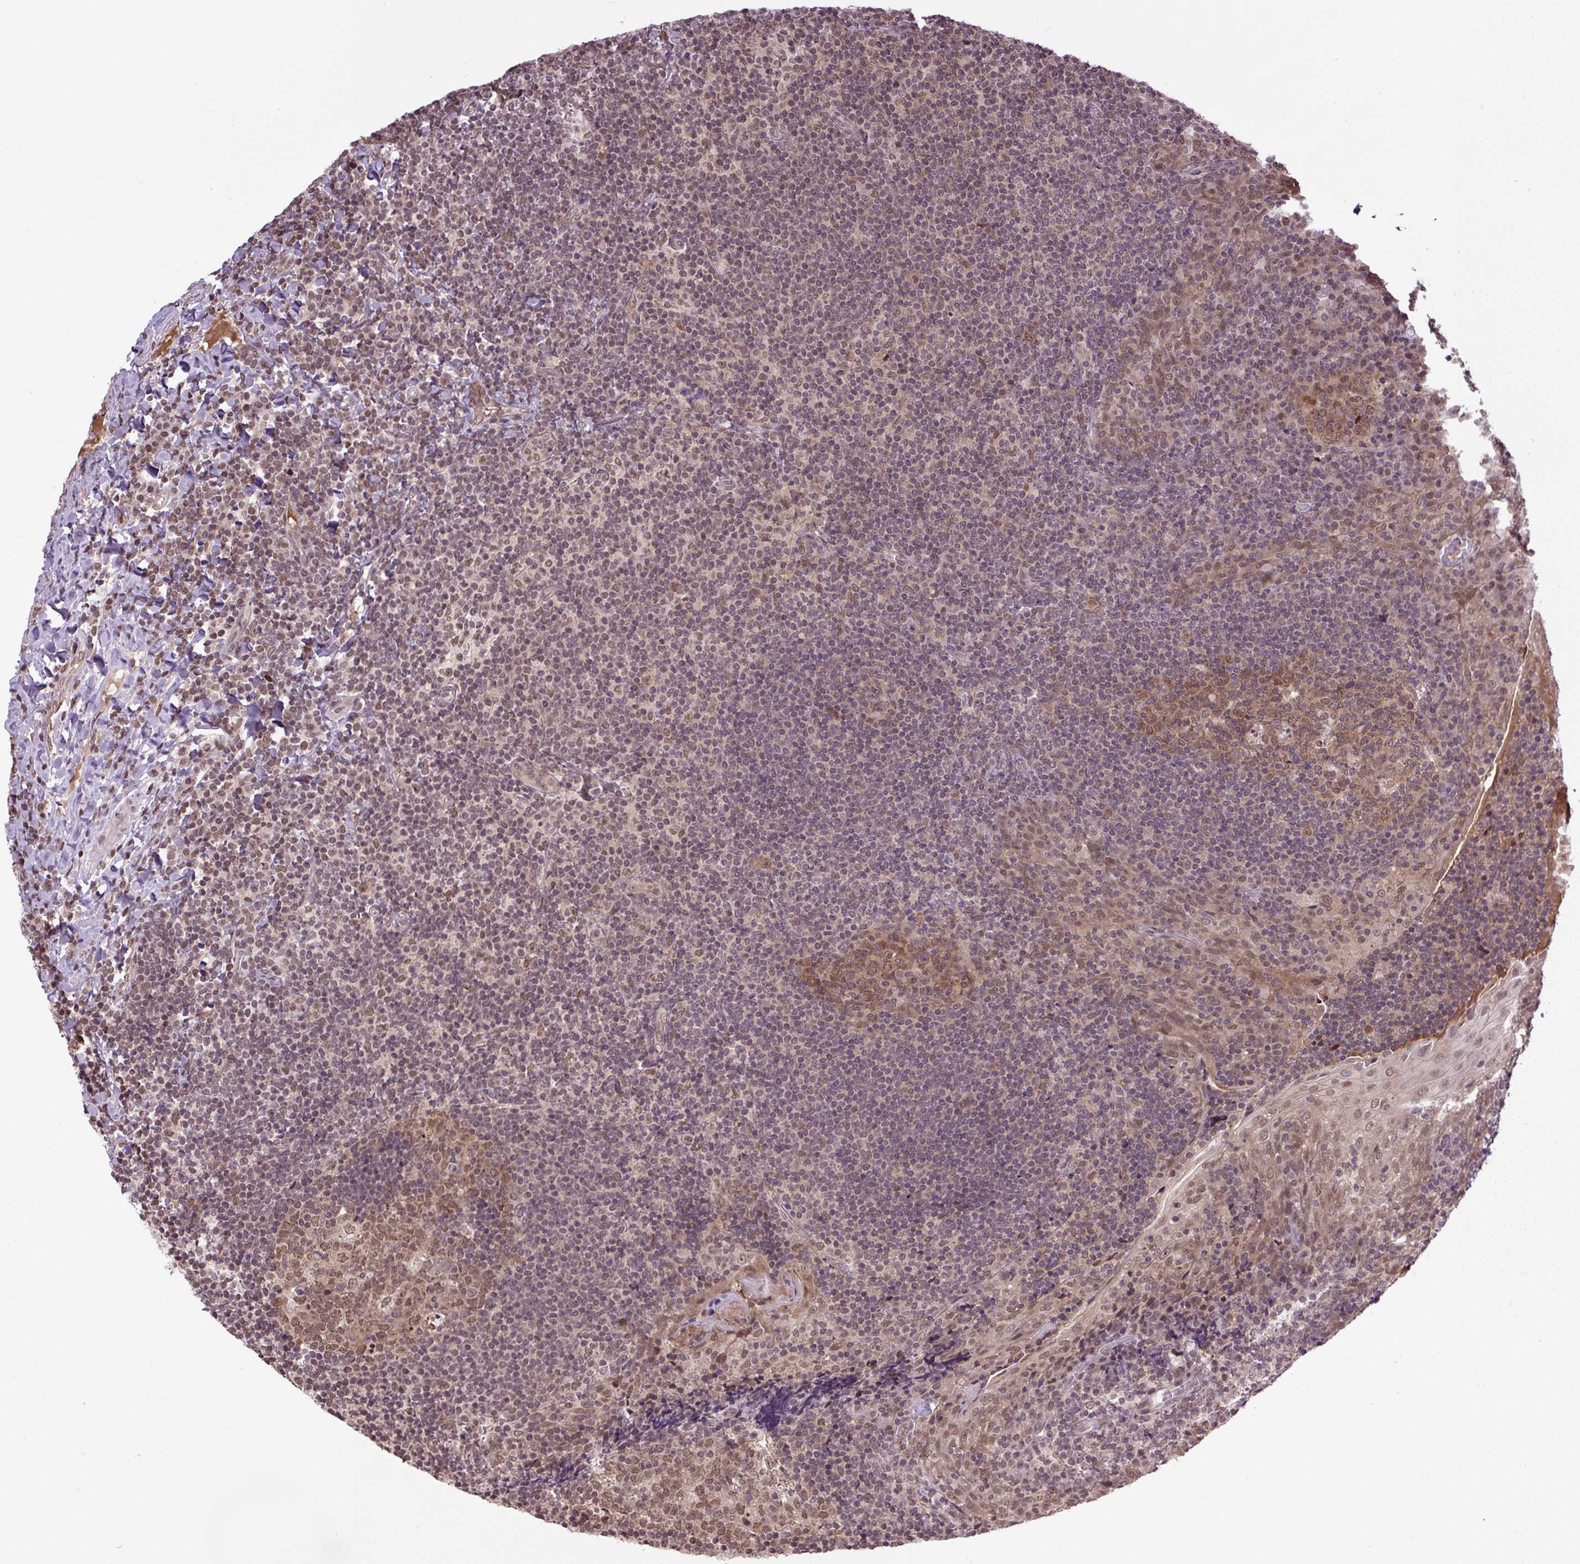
{"staining": {"intensity": "moderate", "quantity": ">75%", "location": "nuclear"}, "tissue": "tonsil", "cell_type": "Germinal center cells", "image_type": "normal", "snomed": [{"axis": "morphology", "description": "Normal tissue, NOS"}, {"axis": "topography", "description": "Tonsil"}], "caption": "Germinal center cells reveal medium levels of moderate nuclear positivity in approximately >75% of cells in benign human tonsil.", "gene": "SGTA", "patient": {"sex": "male", "age": 17}}